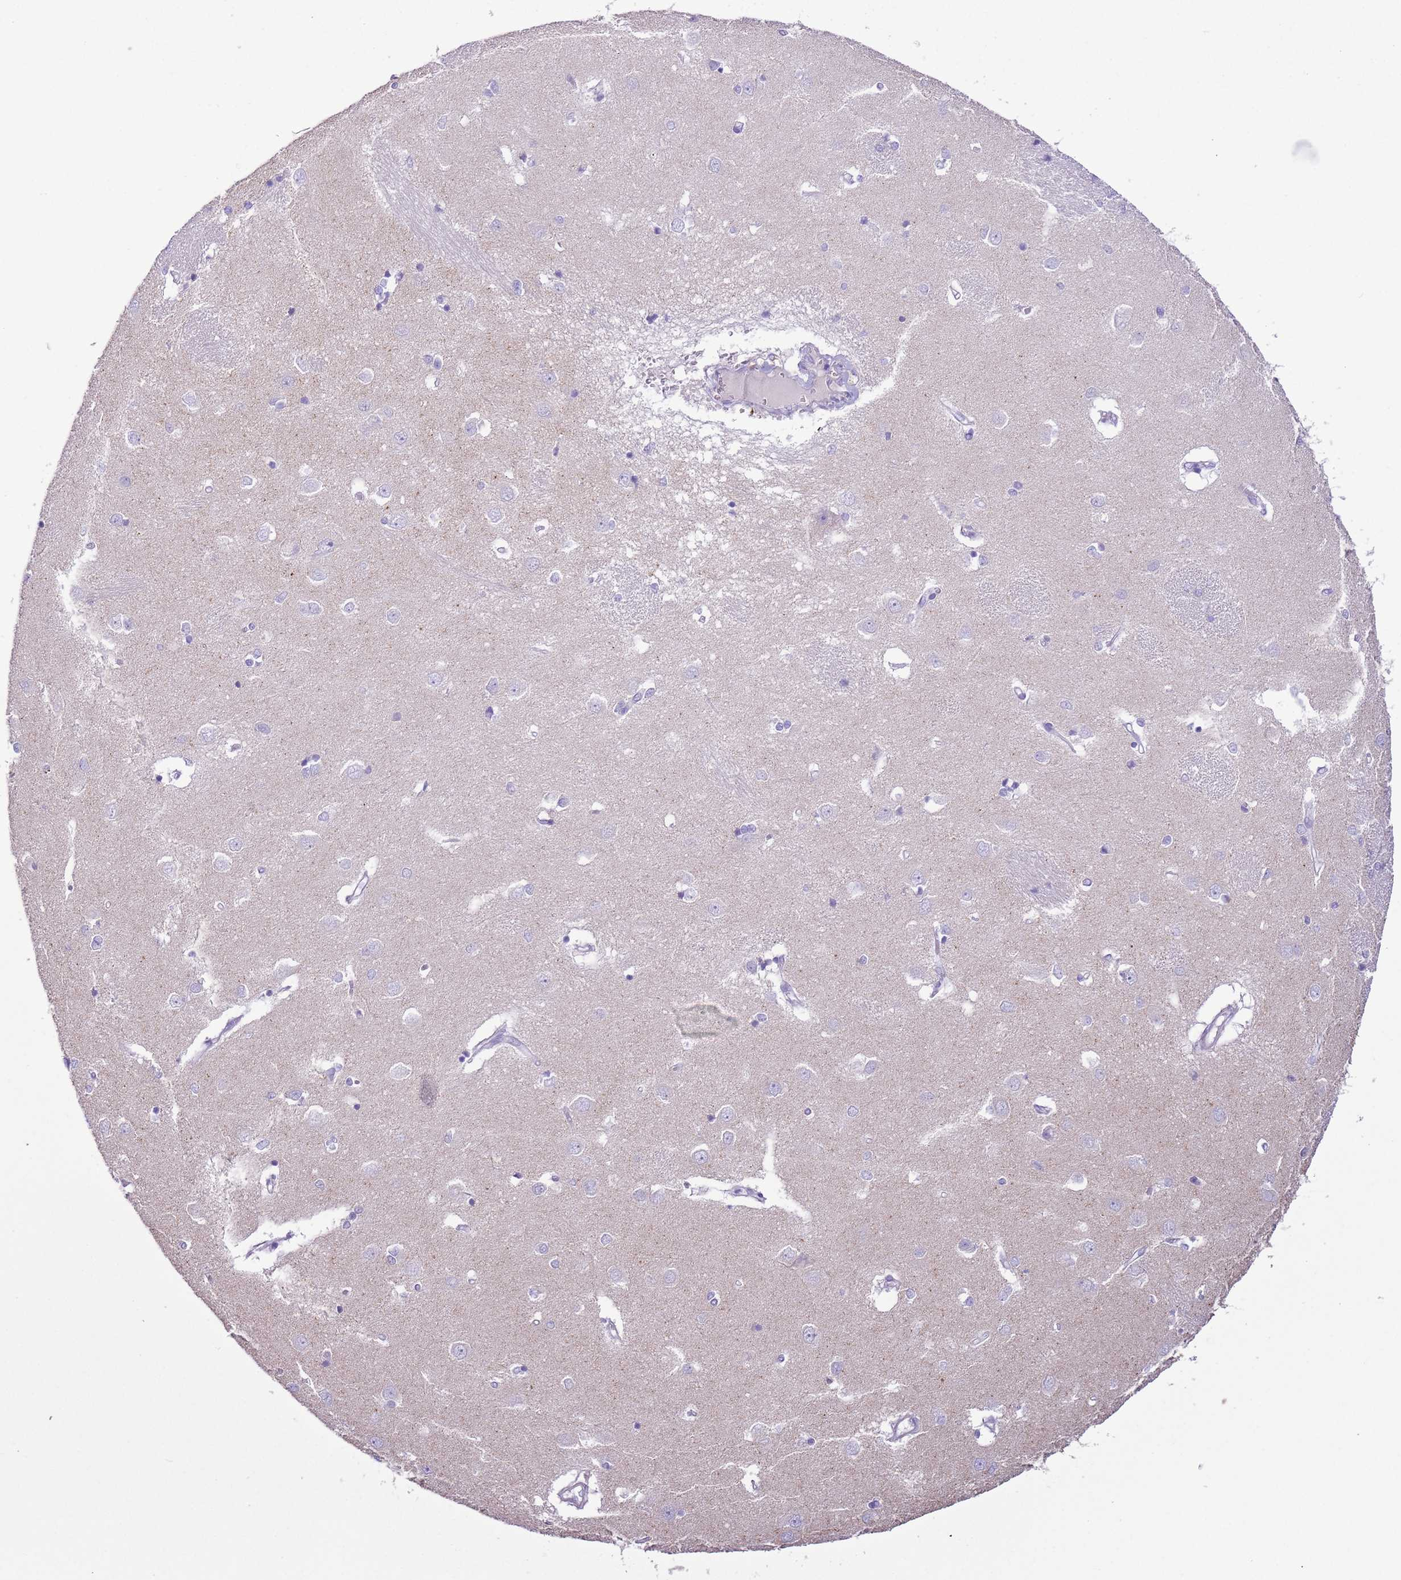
{"staining": {"intensity": "negative", "quantity": "none", "location": "none"}, "tissue": "caudate", "cell_type": "Glial cells", "image_type": "normal", "snomed": [{"axis": "morphology", "description": "Normal tissue, NOS"}, {"axis": "topography", "description": "Lateral ventricle wall"}], "caption": "High magnification brightfield microscopy of normal caudate stained with DAB (3,3'-diaminobenzidine) (brown) and counterstained with hematoxylin (blue): glial cells show no significant expression. (Brightfield microscopy of DAB immunohistochemistry at high magnification).", "gene": "SLC7A14", "patient": {"sex": "male", "age": 37}}